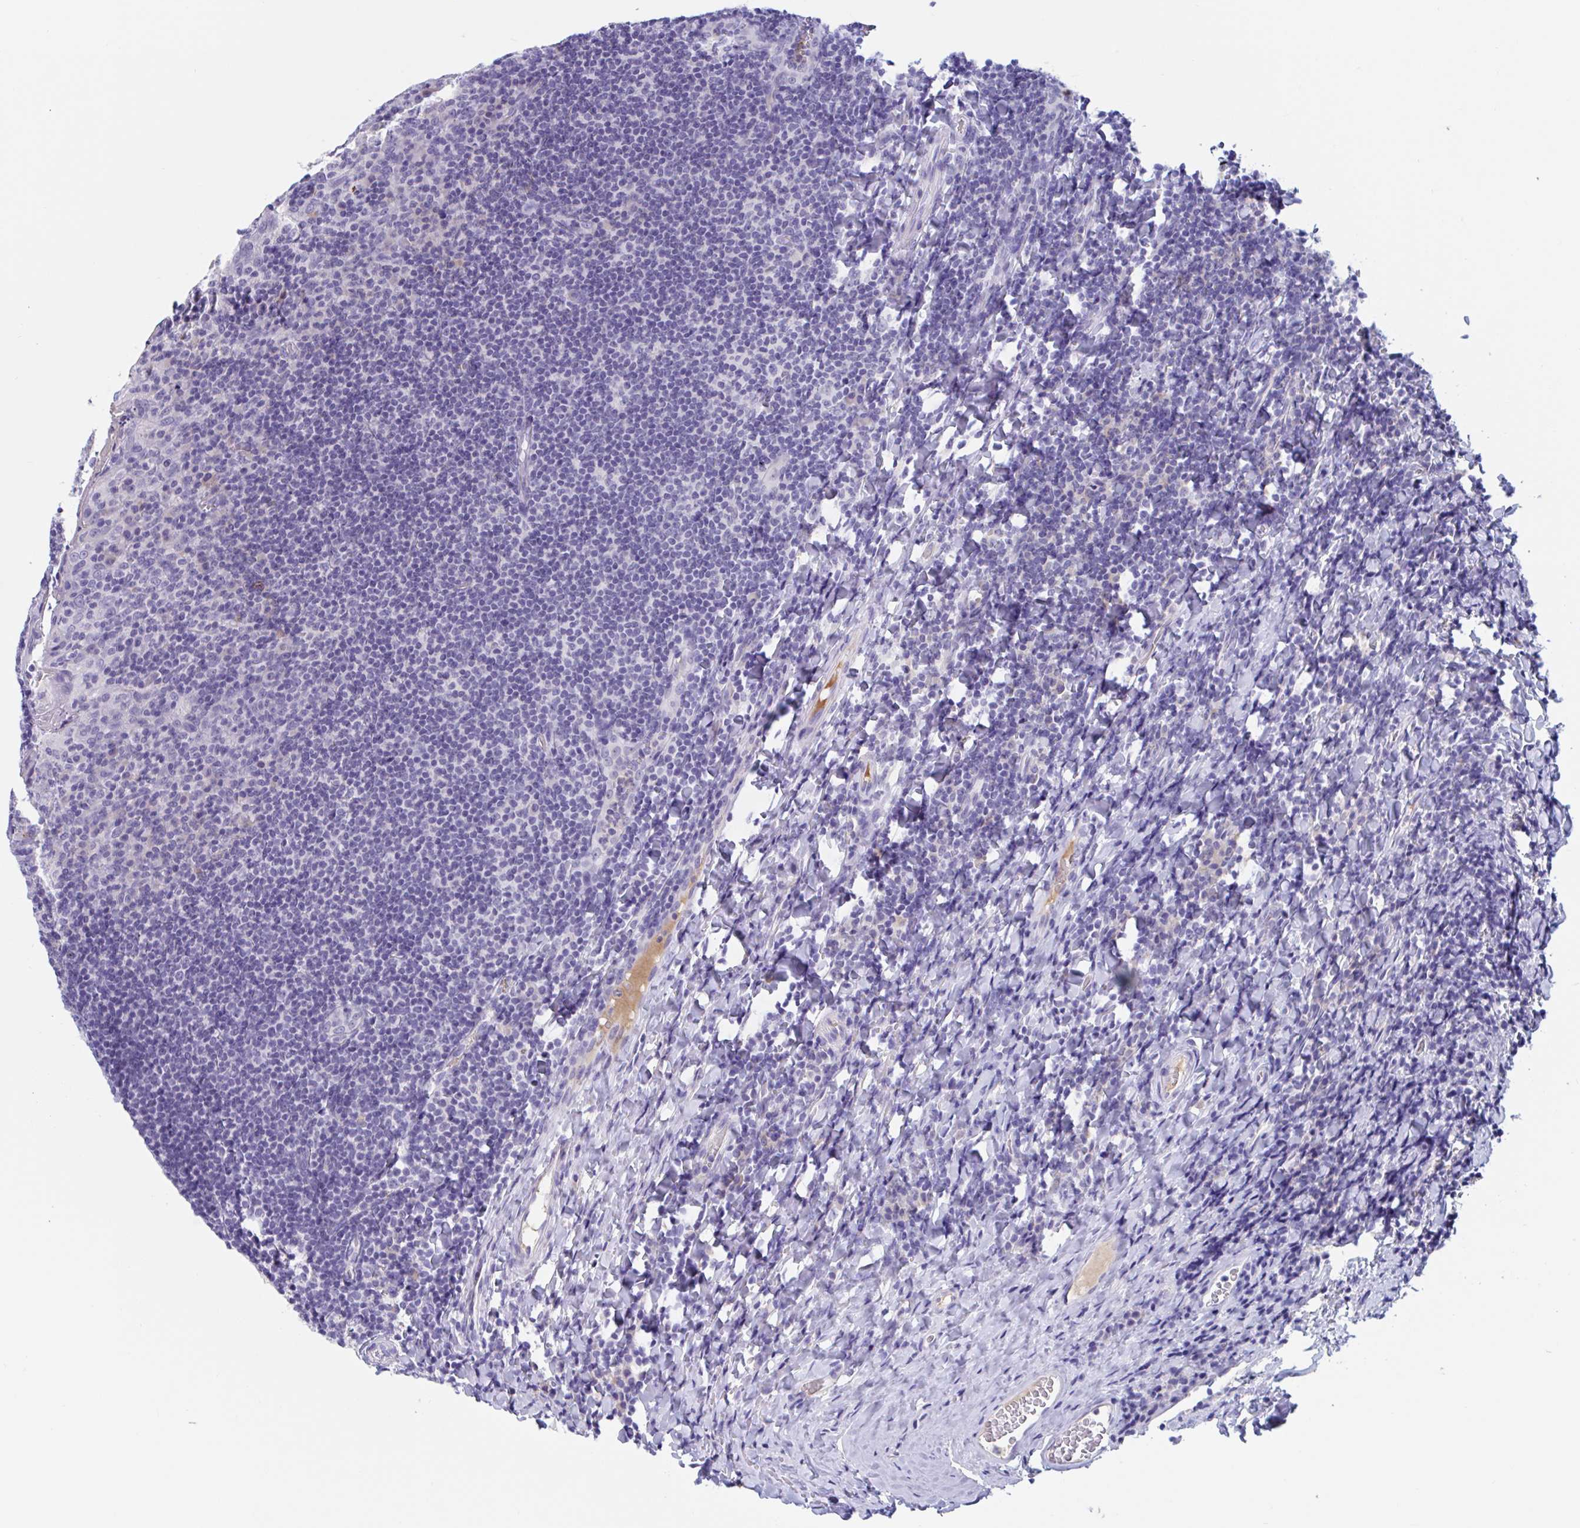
{"staining": {"intensity": "negative", "quantity": "none", "location": "none"}, "tissue": "tonsil", "cell_type": "Germinal center cells", "image_type": "normal", "snomed": [{"axis": "morphology", "description": "Normal tissue, NOS"}, {"axis": "topography", "description": "Tonsil"}], "caption": "IHC photomicrograph of benign human tonsil stained for a protein (brown), which reveals no expression in germinal center cells. Brightfield microscopy of immunohistochemistry stained with DAB (brown) and hematoxylin (blue), captured at high magnification.", "gene": "ZNHIT2", "patient": {"sex": "male", "age": 17}}